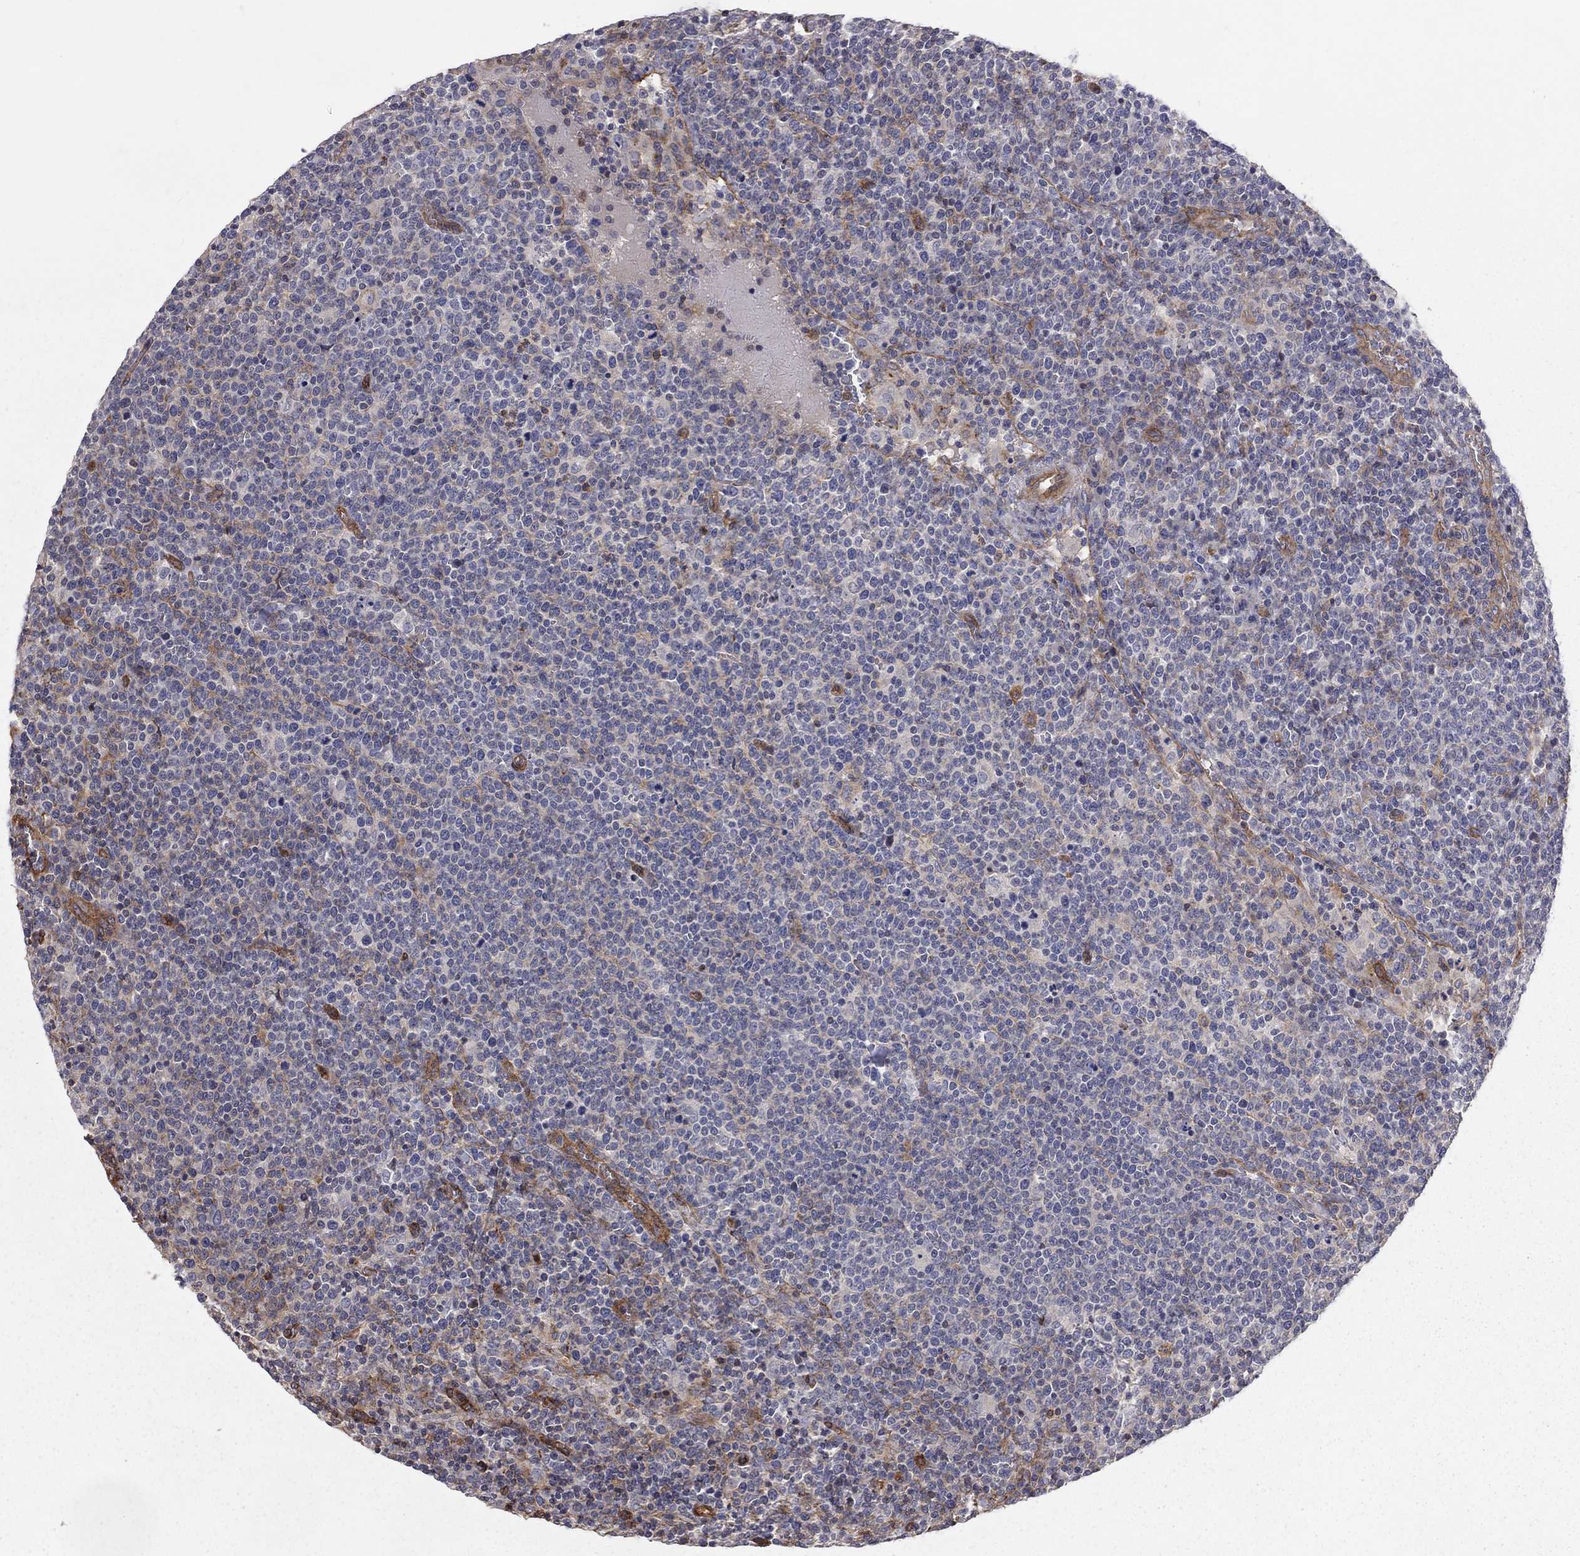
{"staining": {"intensity": "negative", "quantity": "none", "location": "none"}, "tissue": "lymphoma", "cell_type": "Tumor cells", "image_type": "cancer", "snomed": [{"axis": "morphology", "description": "Malignant lymphoma, non-Hodgkin's type, High grade"}, {"axis": "topography", "description": "Lymph node"}], "caption": "High magnification brightfield microscopy of high-grade malignant lymphoma, non-Hodgkin's type stained with DAB (3,3'-diaminobenzidine) (brown) and counterstained with hematoxylin (blue): tumor cells show no significant staining.", "gene": "RASEF", "patient": {"sex": "male", "age": 61}}